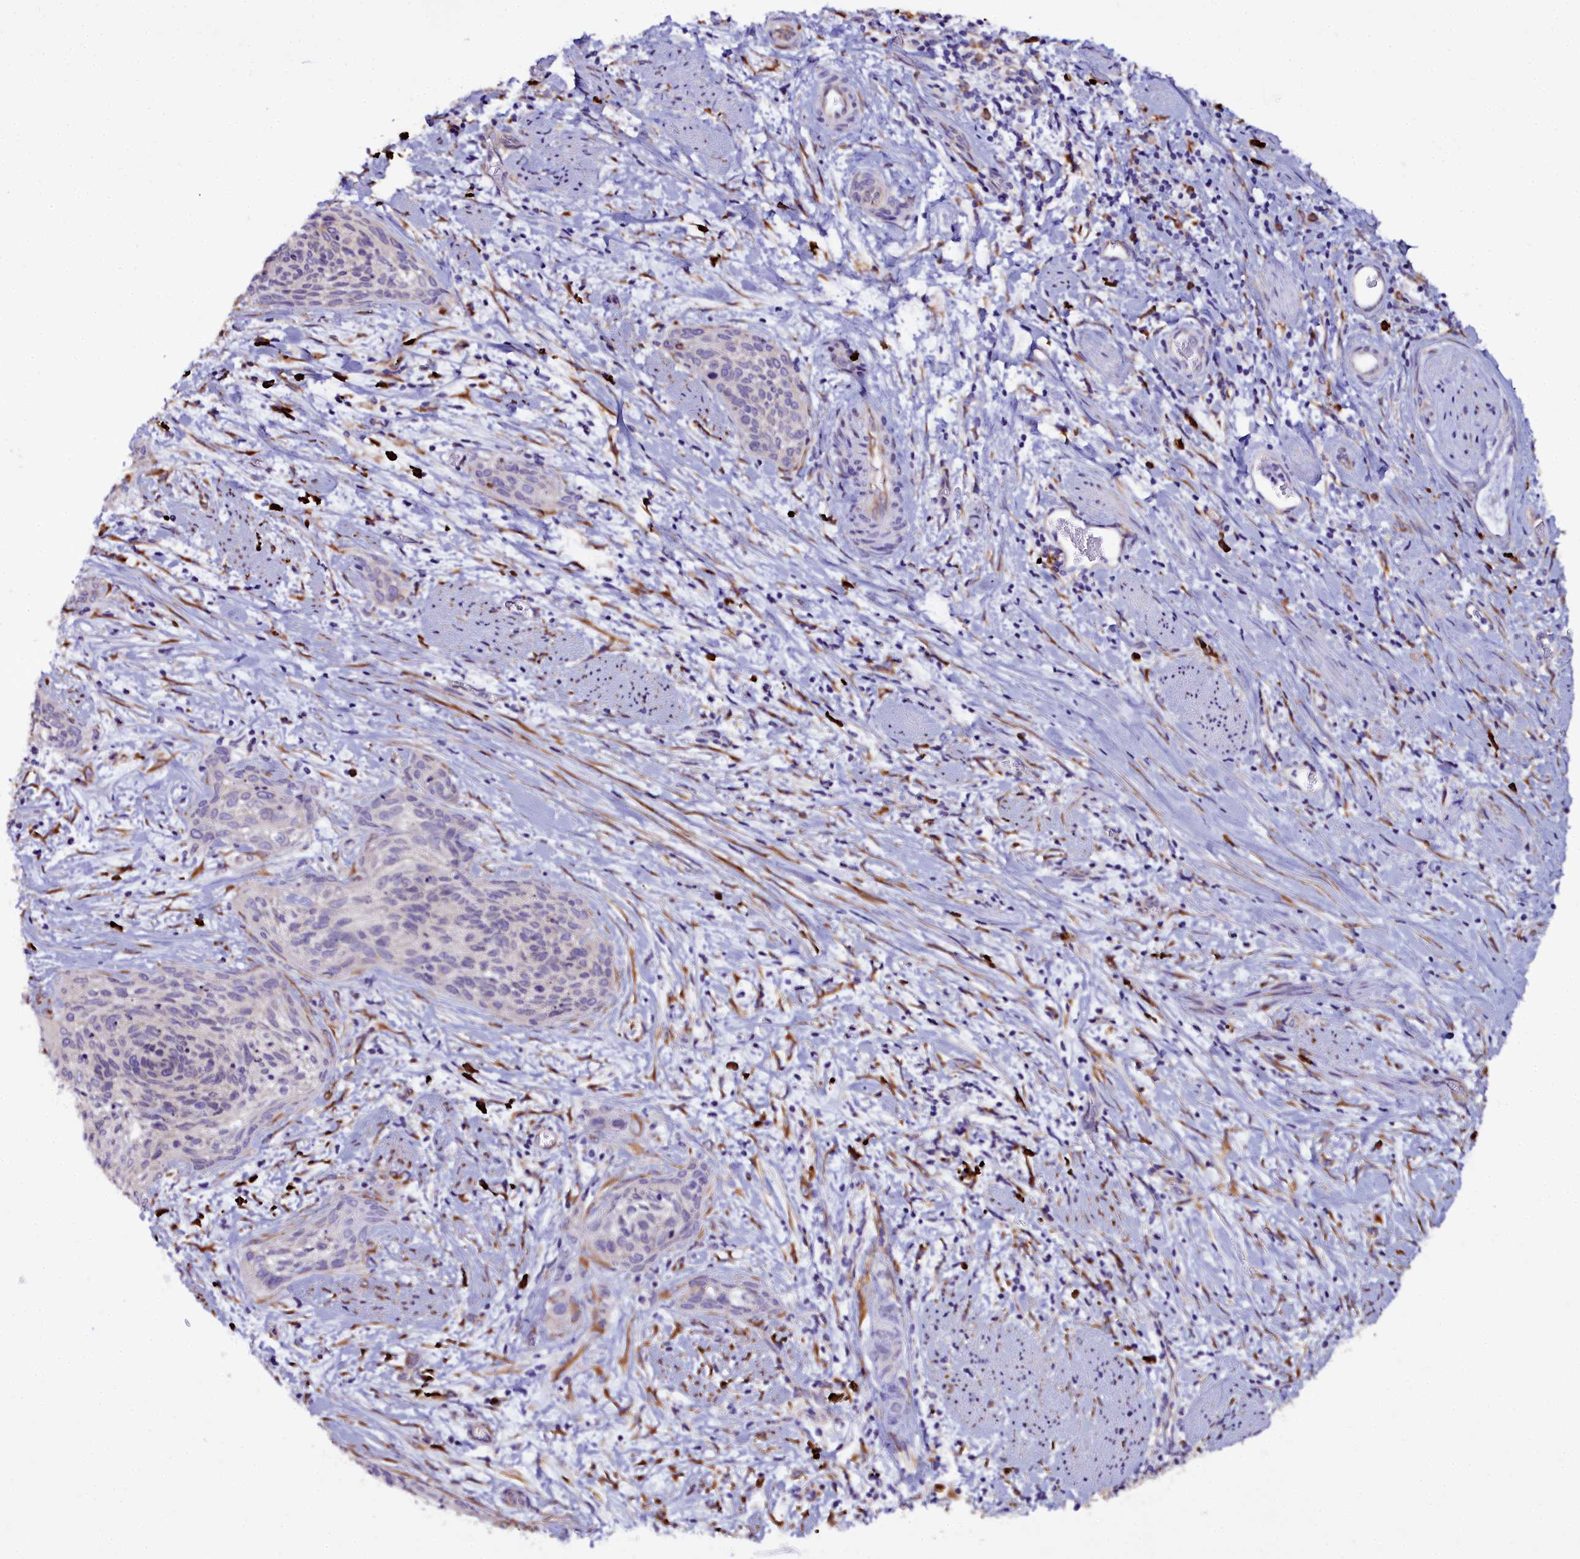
{"staining": {"intensity": "negative", "quantity": "none", "location": "none"}, "tissue": "cervical cancer", "cell_type": "Tumor cells", "image_type": "cancer", "snomed": [{"axis": "morphology", "description": "Squamous cell carcinoma, NOS"}, {"axis": "topography", "description": "Cervix"}], "caption": "There is no significant positivity in tumor cells of cervical cancer (squamous cell carcinoma).", "gene": "TXNDC5", "patient": {"sex": "female", "age": 55}}